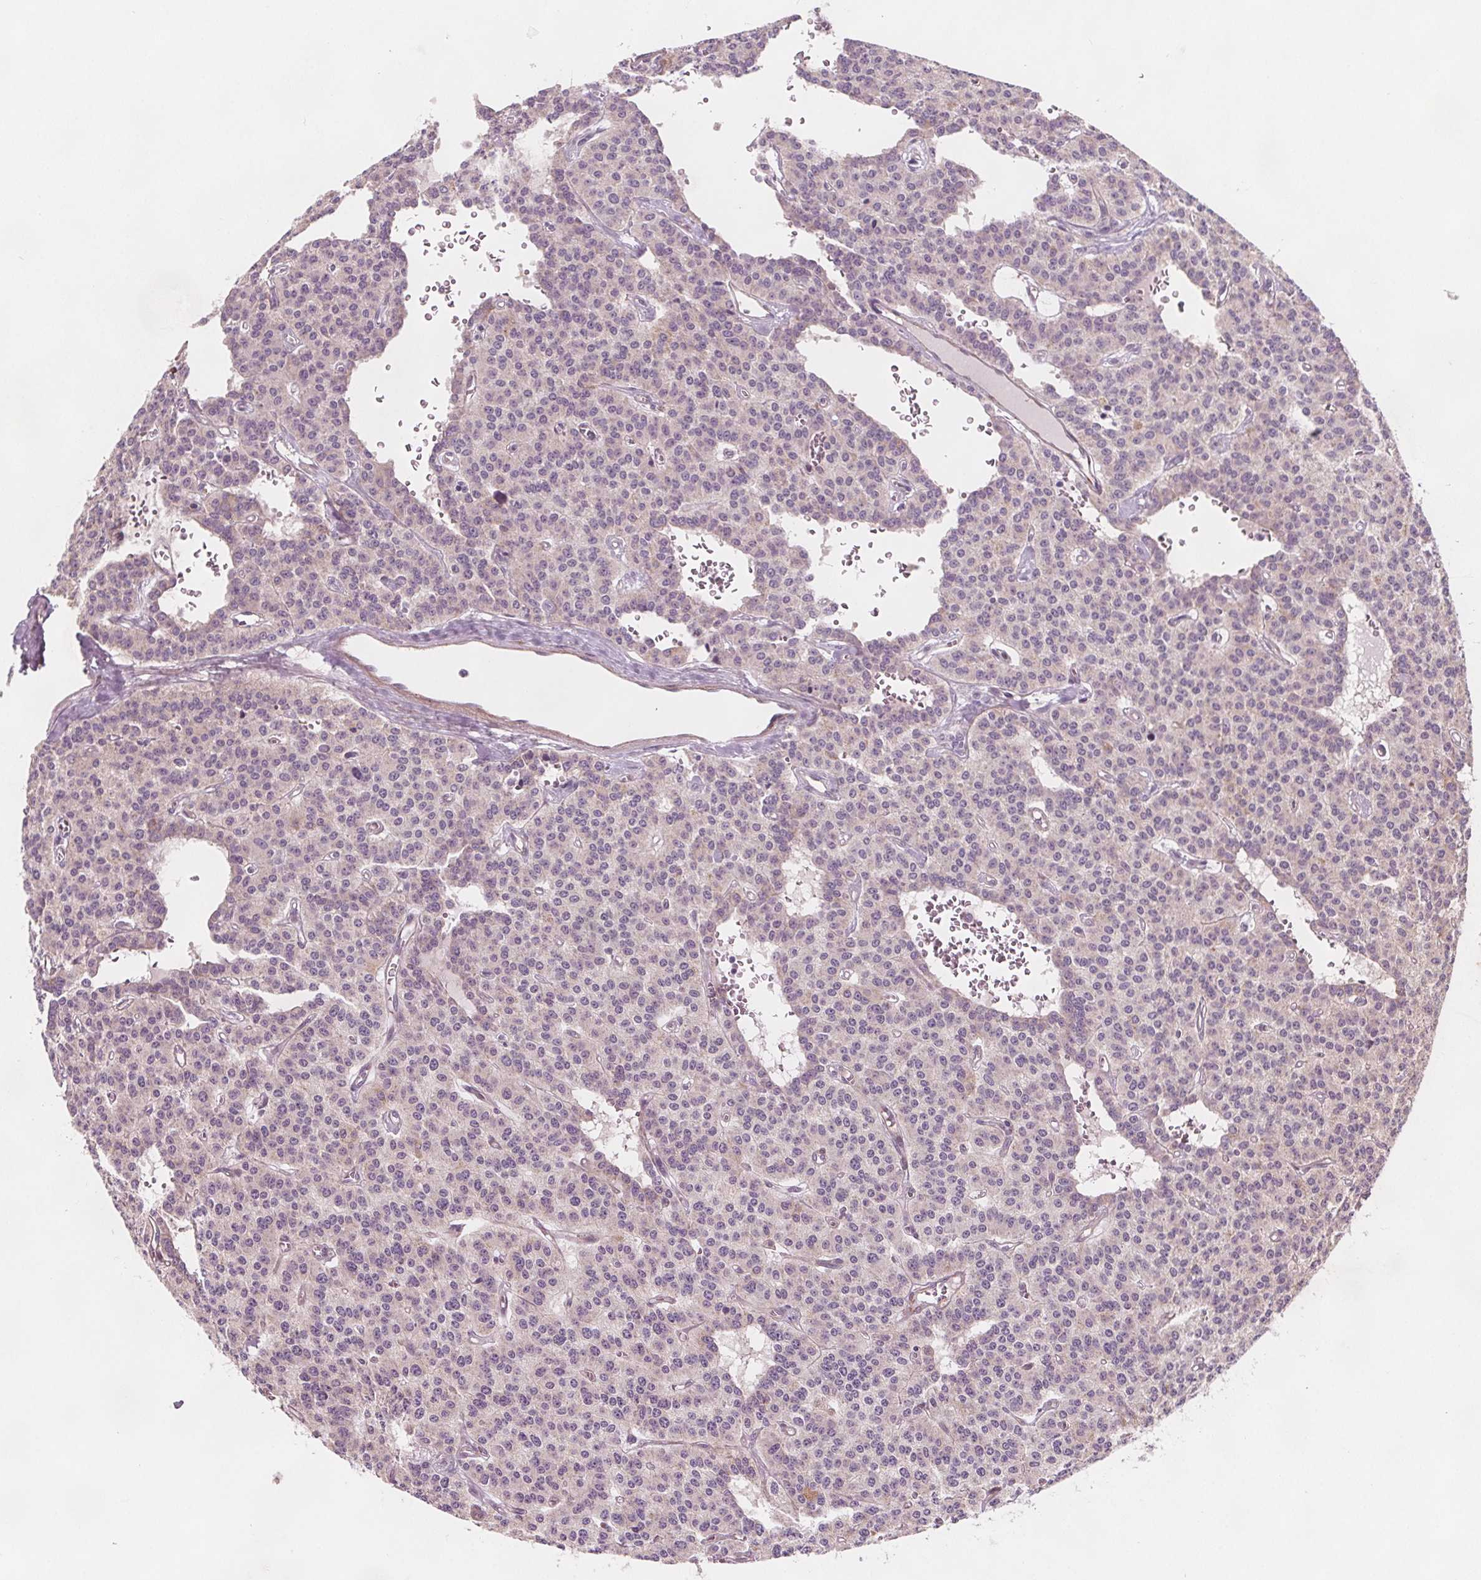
{"staining": {"intensity": "negative", "quantity": "none", "location": "none"}, "tissue": "carcinoid", "cell_type": "Tumor cells", "image_type": "cancer", "snomed": [{"axis": "morphology", "description": "Carcinoid, malignant, NOS"}, {"axis": "topography", "description": "Lung"}], "caption": "High power microscopy image of an immunohistochemistry histopathology image of malignant carcinoid, revealing no significant positivity in tumor cells. The staining is performed using DAB brown chromogen with nuclei counter-stained in using hematoxylin.", "gene": "ADAM33", "patient": {"sex": "female", "age": 71}}